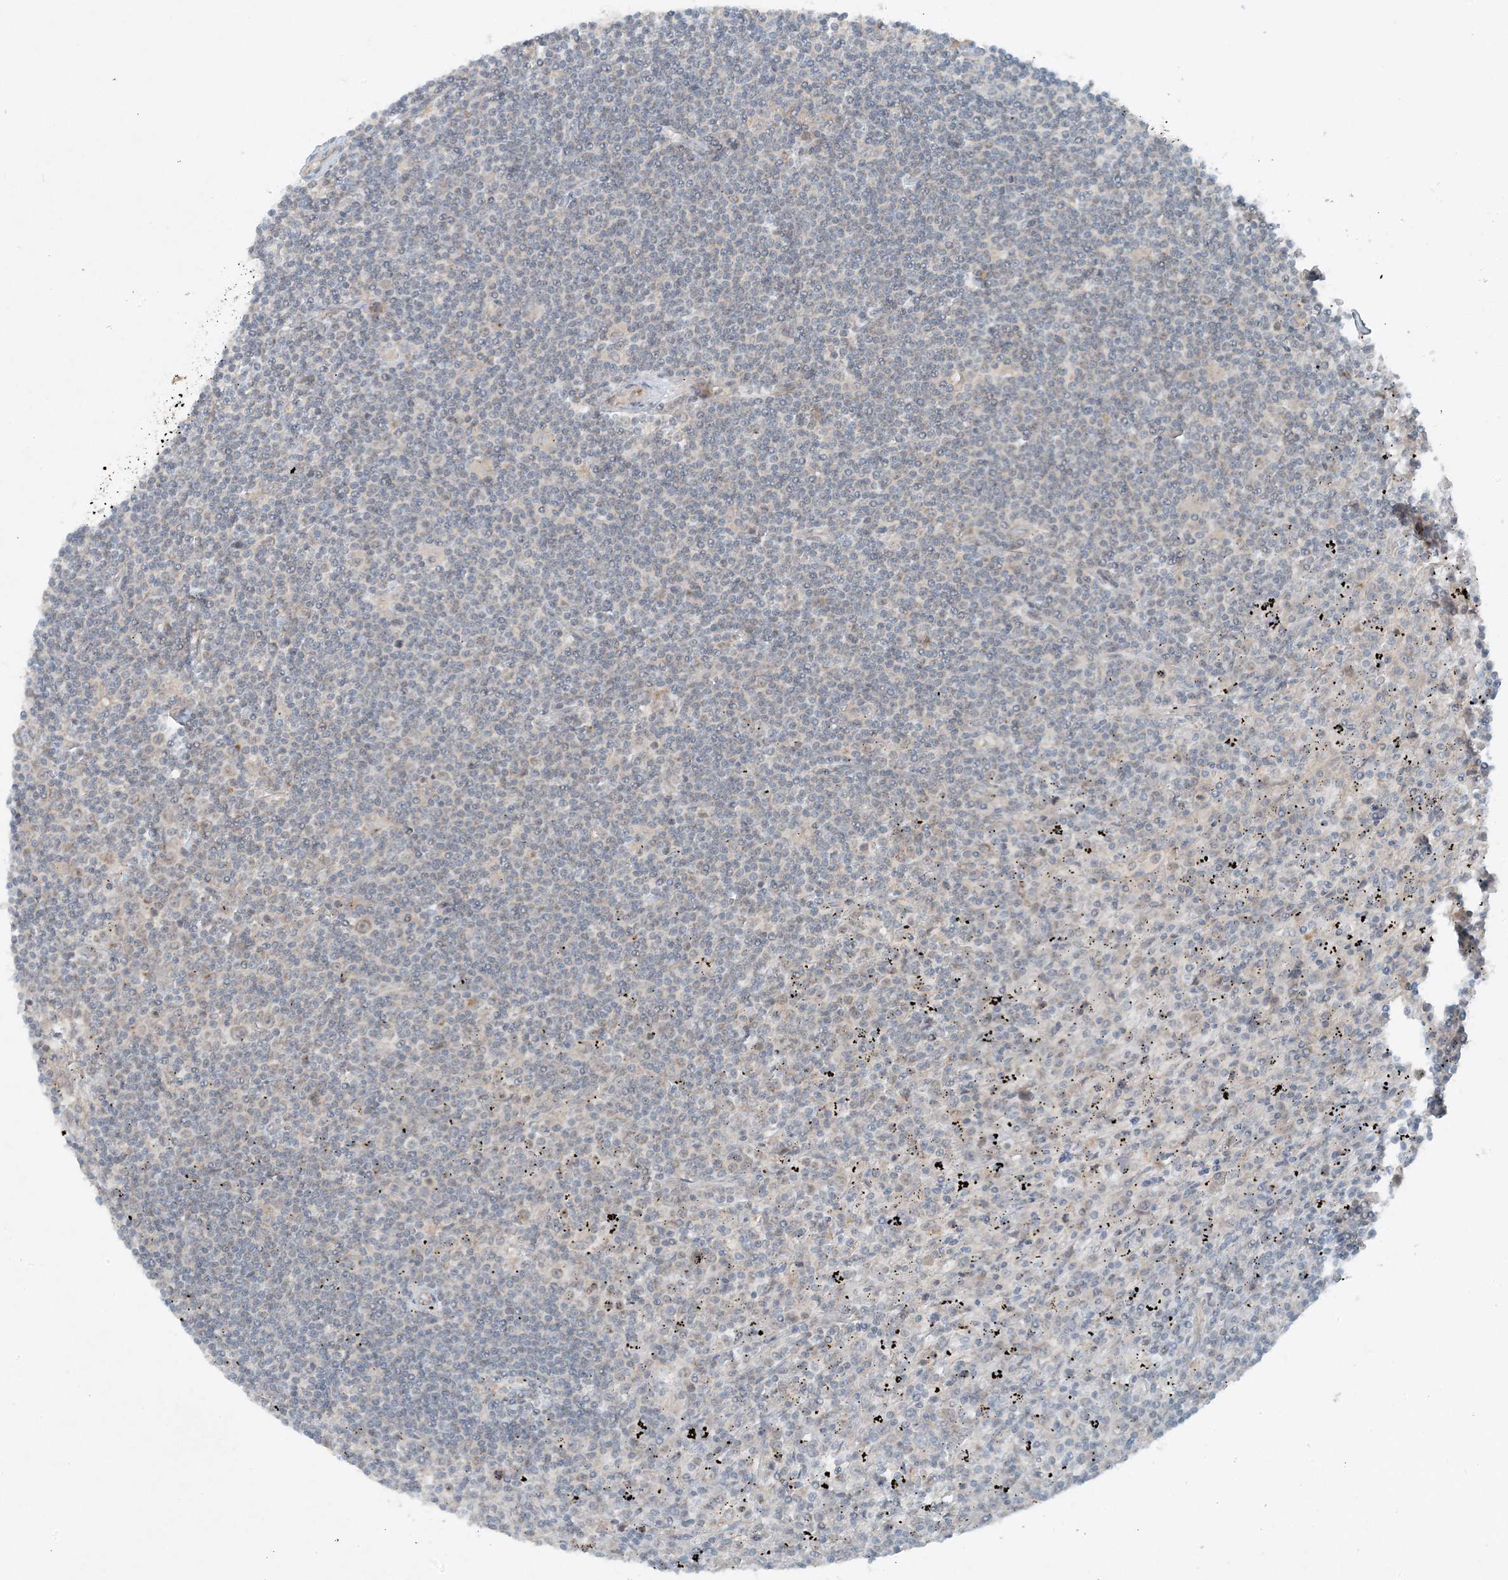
{"staining": {"intensity": "negative", "quantity": "none", "location": "none"}, "tissue": "lymphoma", "cell_type": "Tumor cells", "image_type": "cancer", "snomed": [{"axis": "morphology", "description": "Malignant lymphoma, non-Hodgkin's type, Low grade"}, {"axis": "topography", "description": "Spleen"}], "caption": "This is a micrograph of immunohistochemistry staining of low-grade malignant lymphoma, non-Hodgkin's type, which shows no staining in tumor cells. Brightfield microscopy of IHC stained with DAB (3,3'-diaminobenzidine) (brown) and hematoxylin (blue), captured at high magnification.", "gene": "MITD1", "patient": {"sex": "male", "age": 76}}